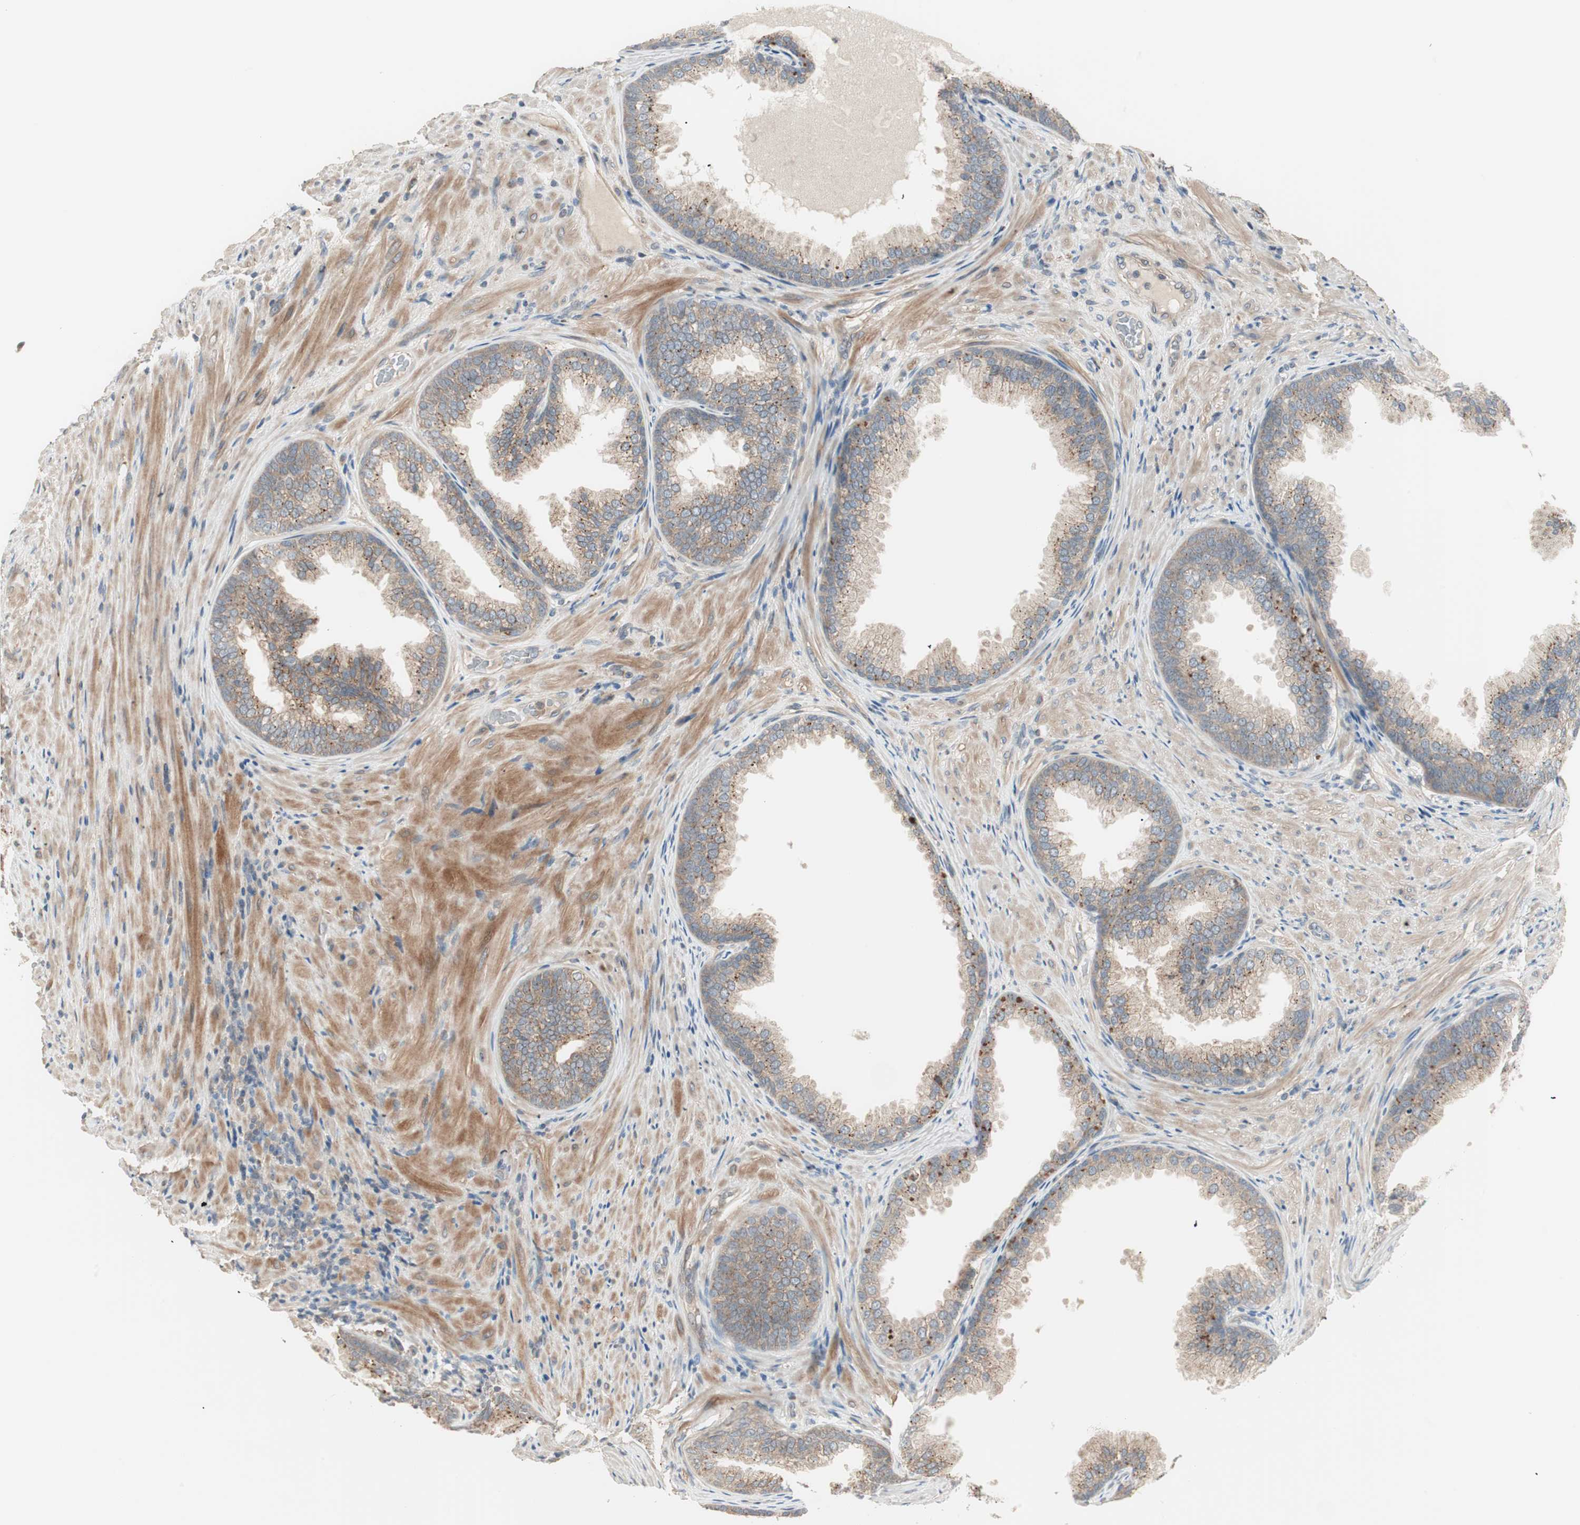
{"staining": {"intensity": "moderate", "quantity": "25%-75%", "location": "cytoplasmic/membranous"}, "tissue": "prostate", "cell_type": "Glandular cells", "image_type": "normal", "snomed": [{"axis": "morphology", "description": "Normal tissue, NOS"}, {"axis": "topography", "description": "Prostate"}], "caption": "This is a histology image of immunohistochemistry staining of normal prostate, which shows moderate staining in the cytoplasmic/membranous of glandular cells.", "gene": "SFRP1", "patient": {"sex": "male", "age": 76}}